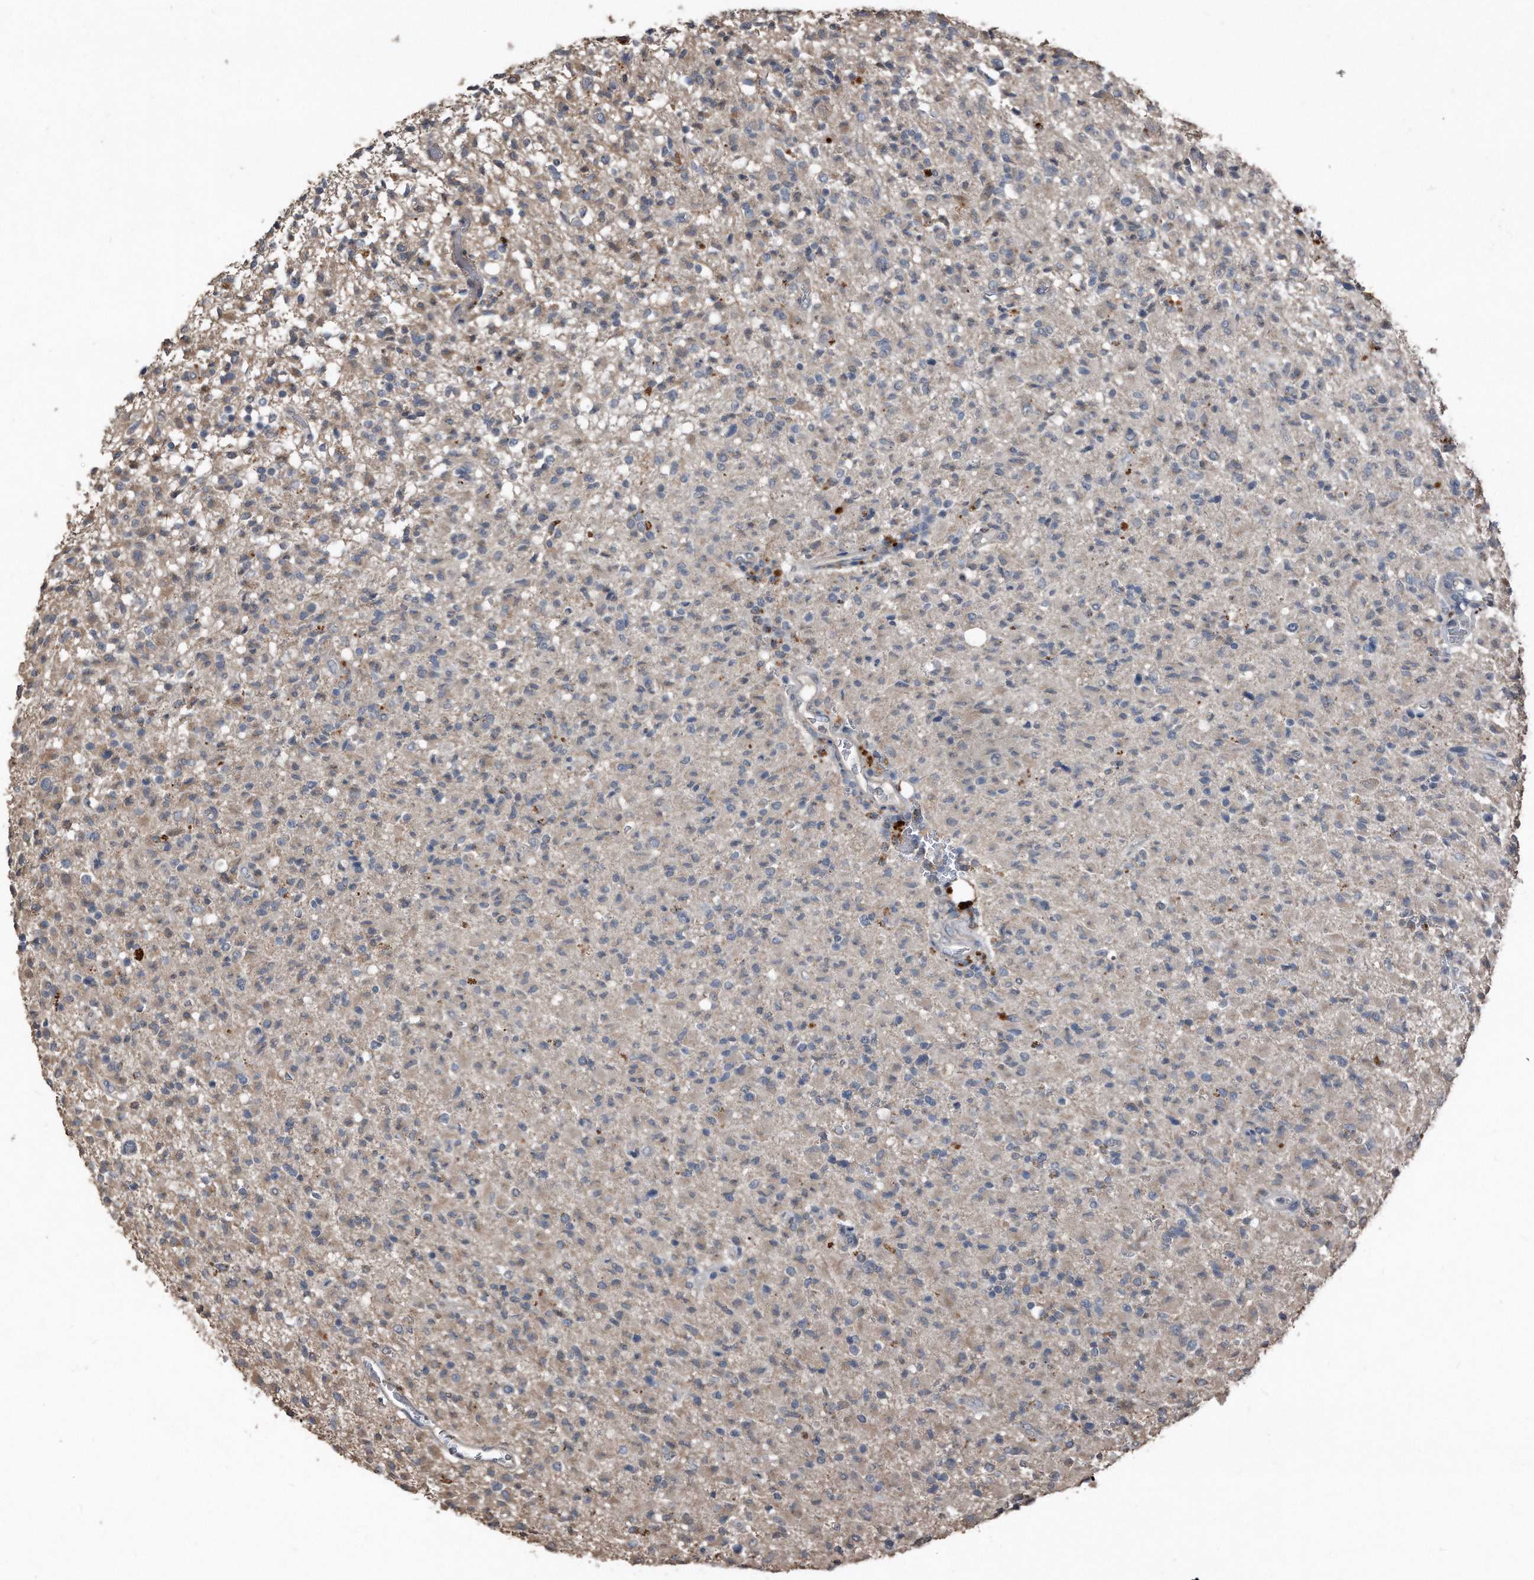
{"staining": {"intensity": "weak", "quantity": "<25%", "location": "cytoplasmic/membranous"}, "tissue": "glioma", "cell_type": "Tumor cells", "image_type": "cancer", "snomed": [{"axis": "morphology", "description": "Glioma, malignant, High grade"}, {"axis": "topography", "description": "Brain"}], "caption": "IHC histopathology image of human glioma stained for a protein (brown), which displays no expression in tumor cells.", "gene": "ANKRD10", "patient": {"sex": "female", "age": 57}}